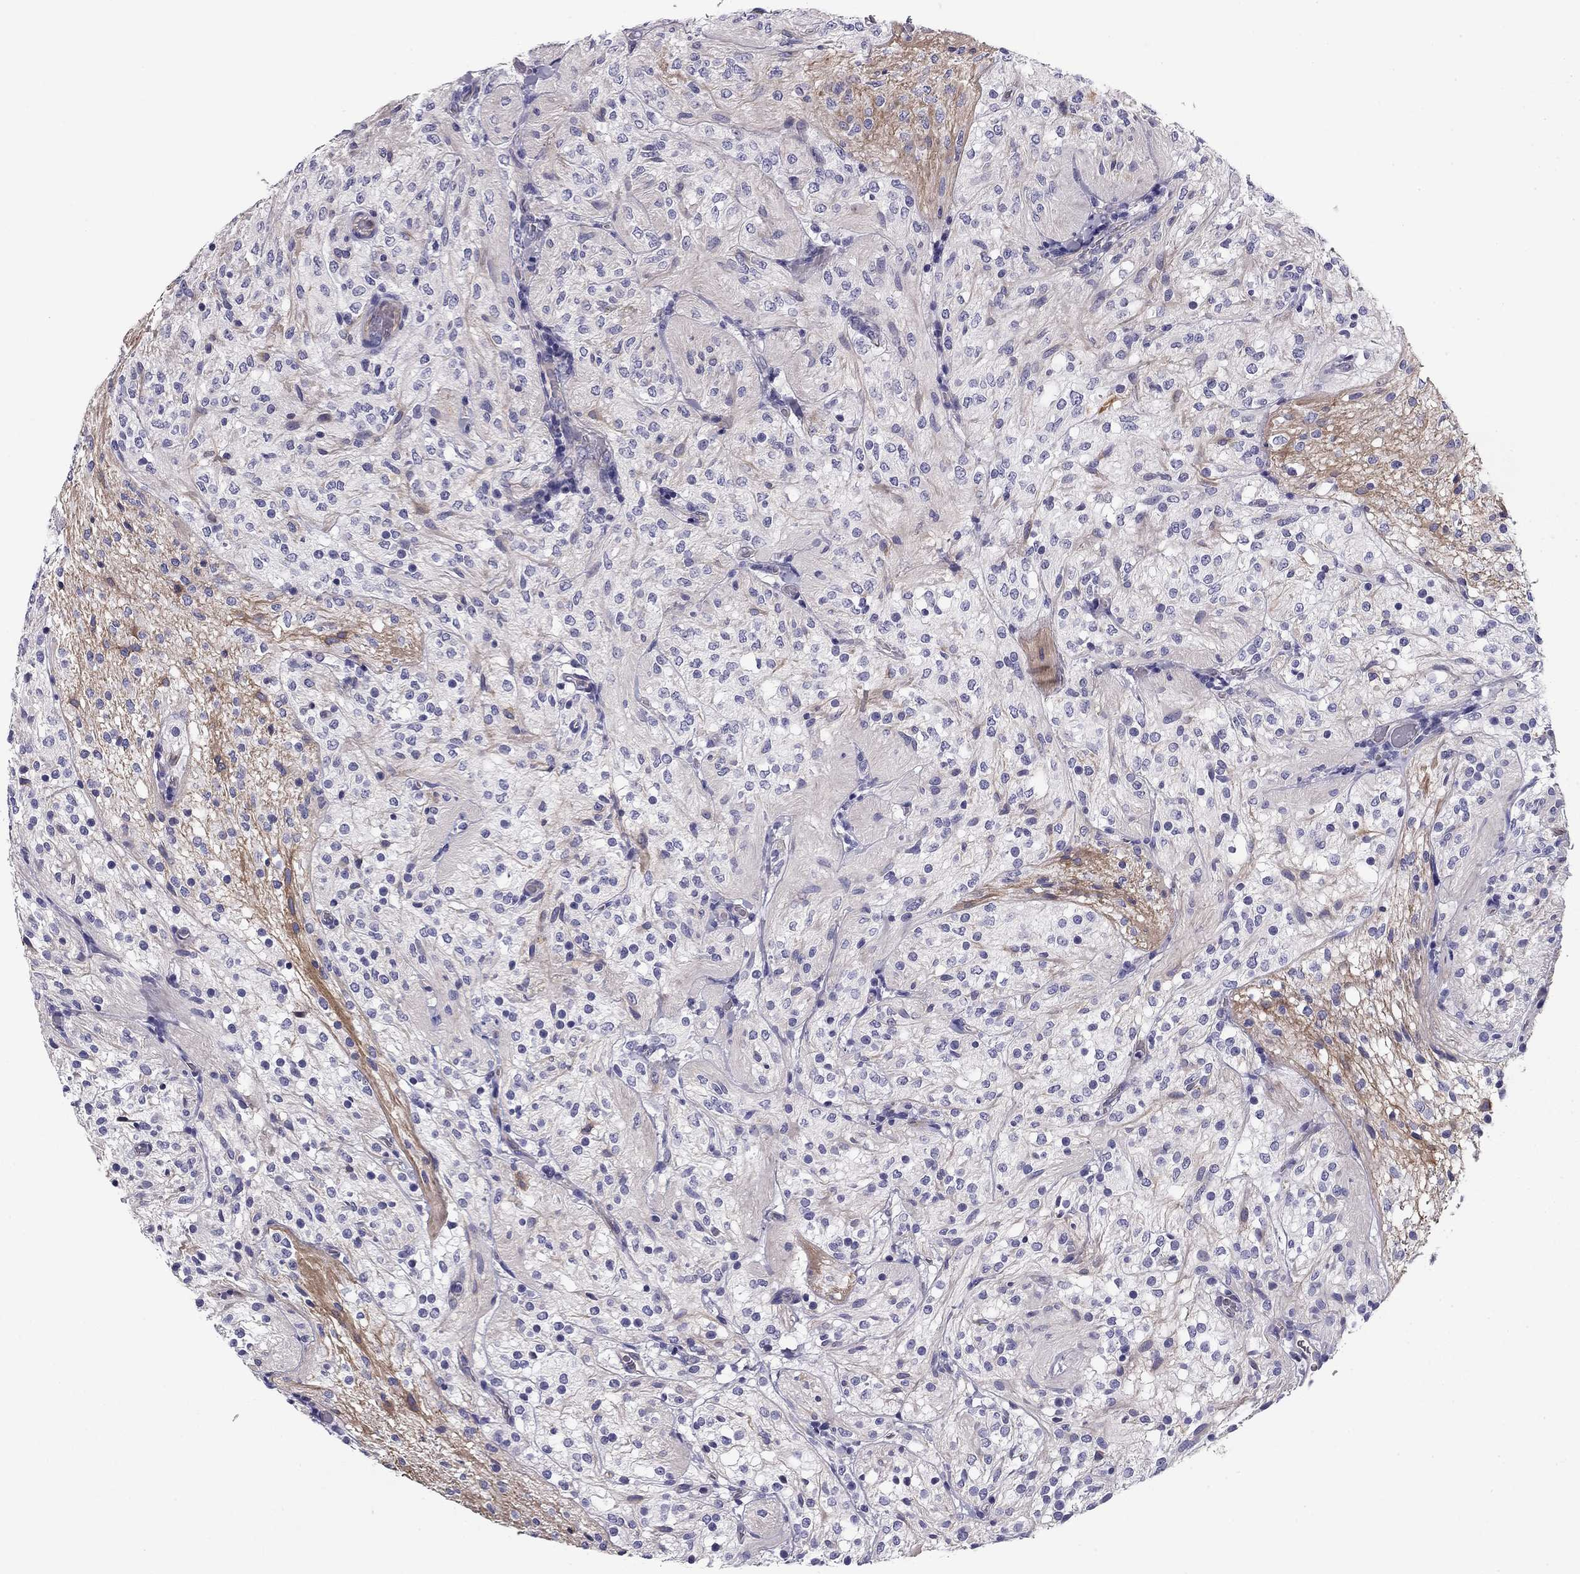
{"staining": {"intensity": "negative", "quantity": "none", "location": "none"}, "tissue": "glioma", "cell_type": "Tumor cells", "image_type": "cancer", "snomed": [{"axis": "morphology", "description": "Glioma, malignant, Low grade"}, {"axis": "topography", "description": "Brain"}], "caption": "DAB (3,3'-diaminobenzidine) immunohistochemical staining of human glioma displays no significant staining in tumor cells. Nuclei are stained in blue.", "gene": "FLNC", "patient": {"sex": "male", "age": 3}}